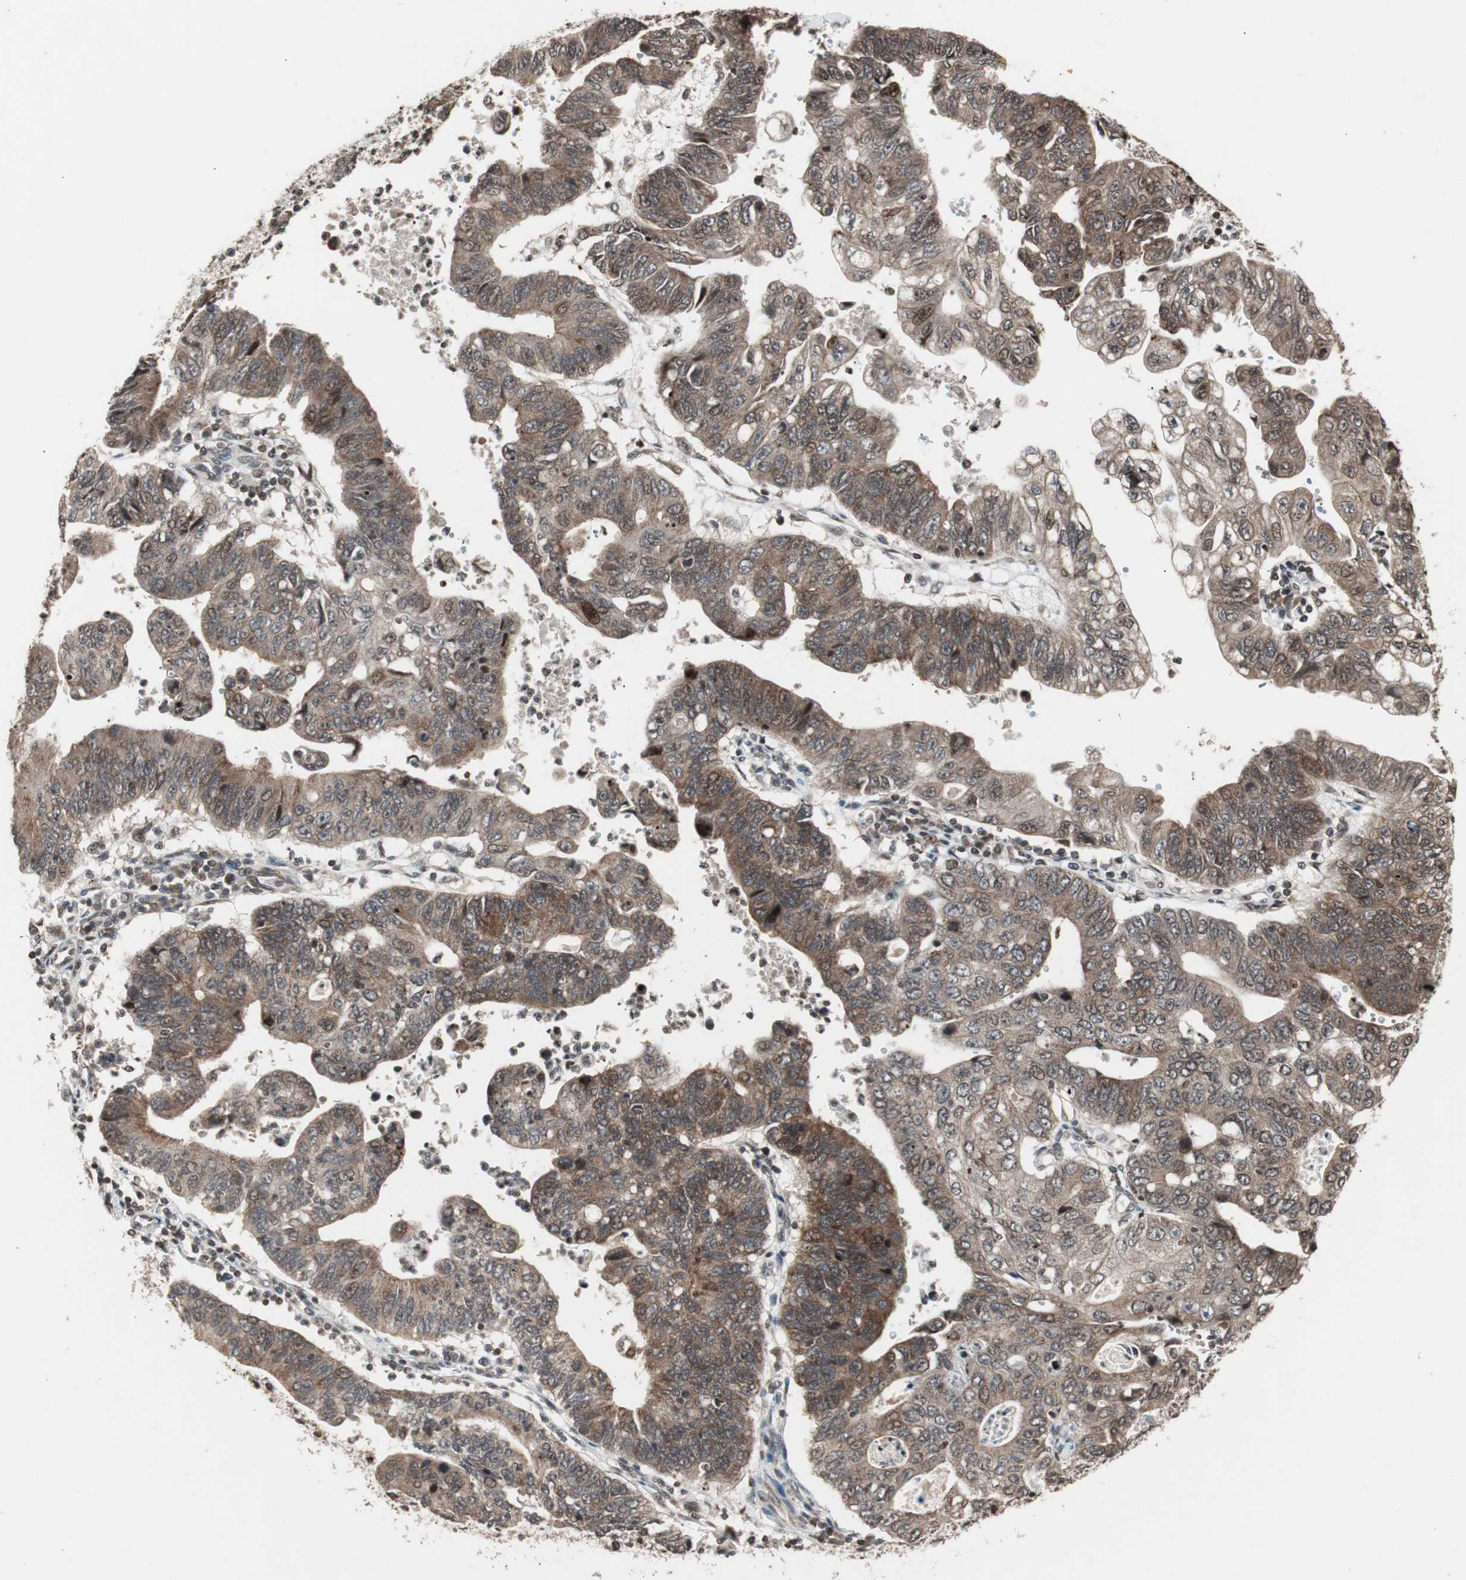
{"staining": {"intensity": "moderate", "quantity": ">75%", "location": "cytoplasmic/membranous"}, "tissue": "stomach cancer", "cell_type": "Tumor cells", "image_type": "cancer", "snomed": [{"axis": "morphology", "description": "Adenocarcinoma, NOS"}, {"axis": "topography", "description": "Stomach"}], "caption": "Immunohistochemical staining of stomach adenocarcinoma reveals medium levels of moderate cytoplasmic/membranous expression in about >75% of tumor cells. (IHC, brightfield microscopy, high magnification).", "gene": "ZFC3H1", "patient": {"sex": "male", "age": 59}}